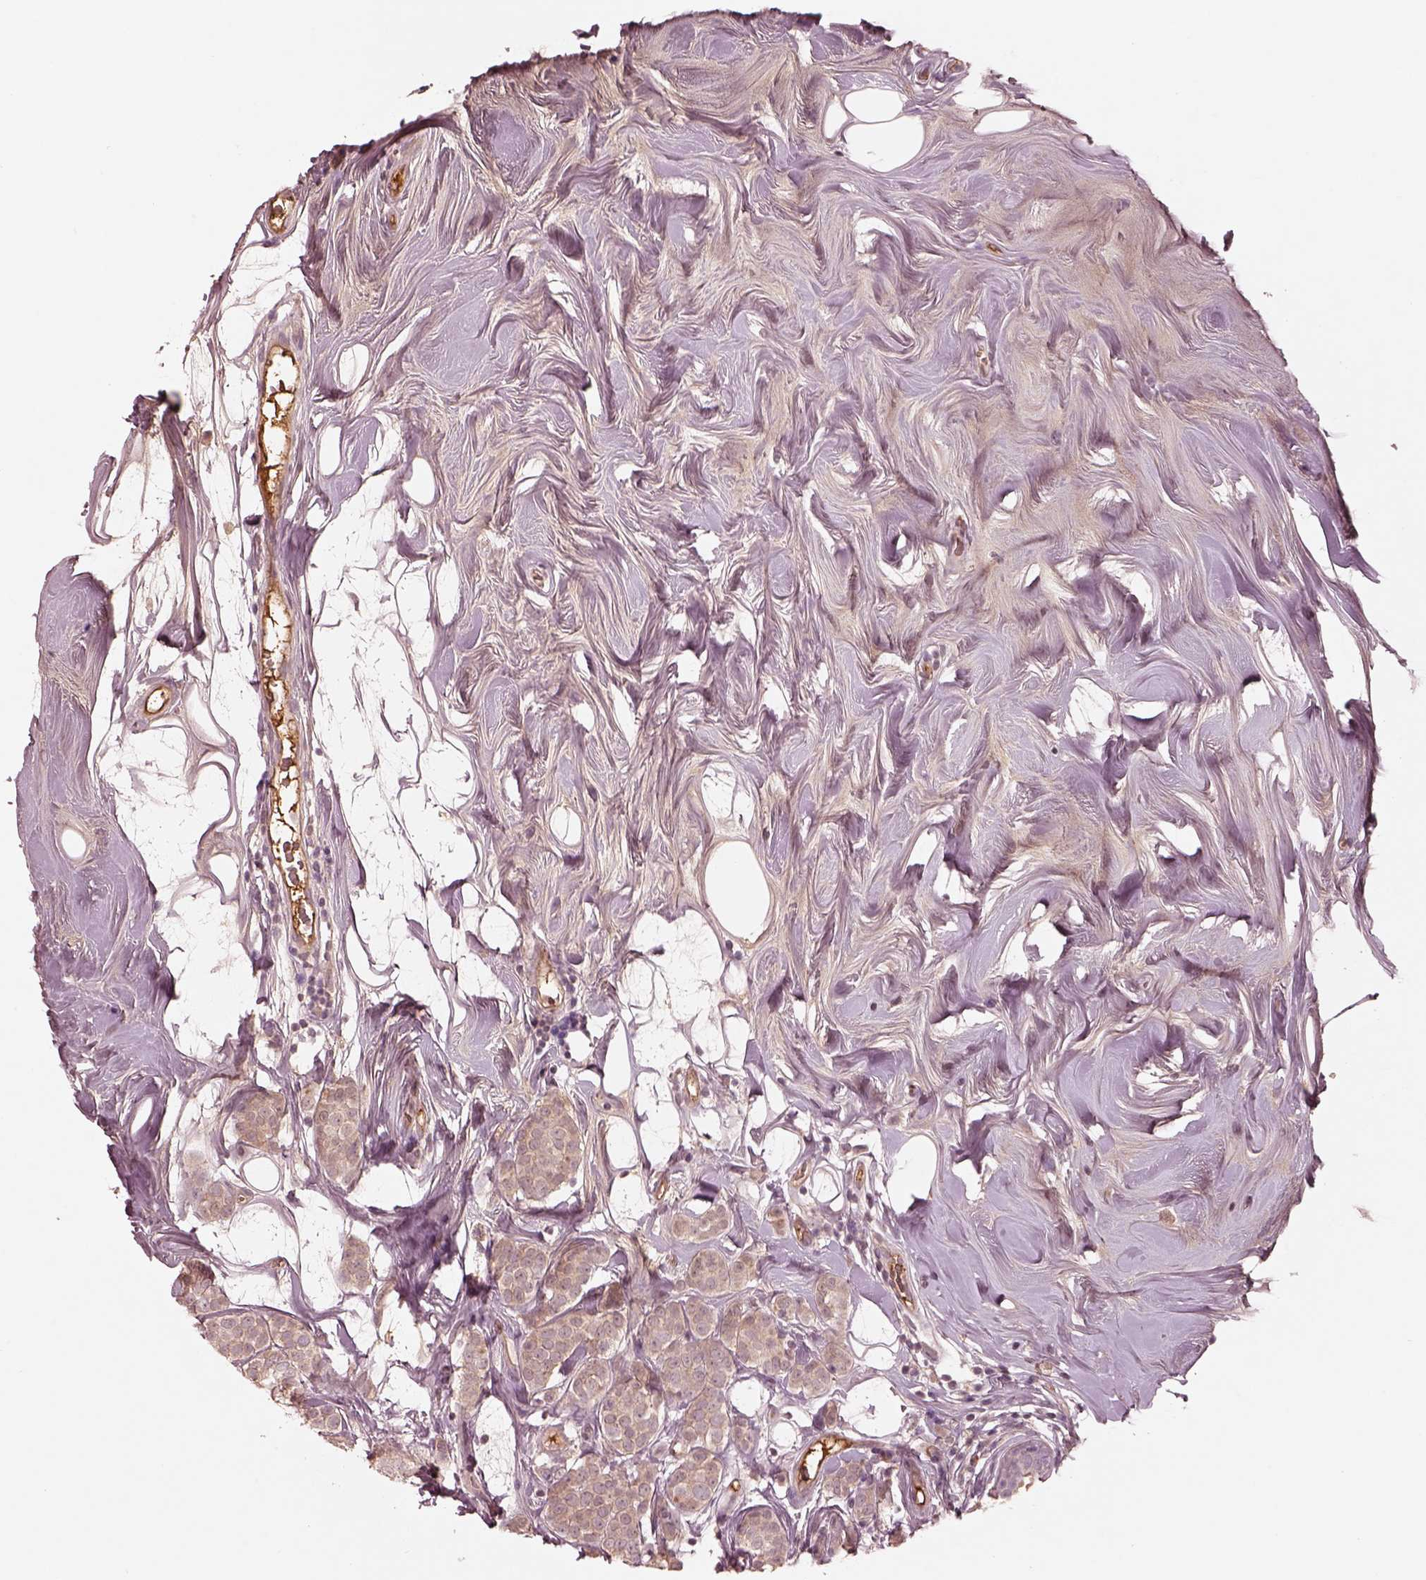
{"staining": {"intensity": "negative", "quantity": "none", "location": "none"}, "tissue": "breast cancer", "cell_type": "Tumor cells", "image_type": "cancer", "snomed": [{"axis": "morphology", "description": "Lobular carcinoma"}, {"axis": "topography", "description": "Breast"}], "caption": "This is an IHC histopathology image of human lobular carcinoma (breast). There is no expression in tumor cells.", "gene": "TF", "patient": {"sex": "female", "age": 49}}